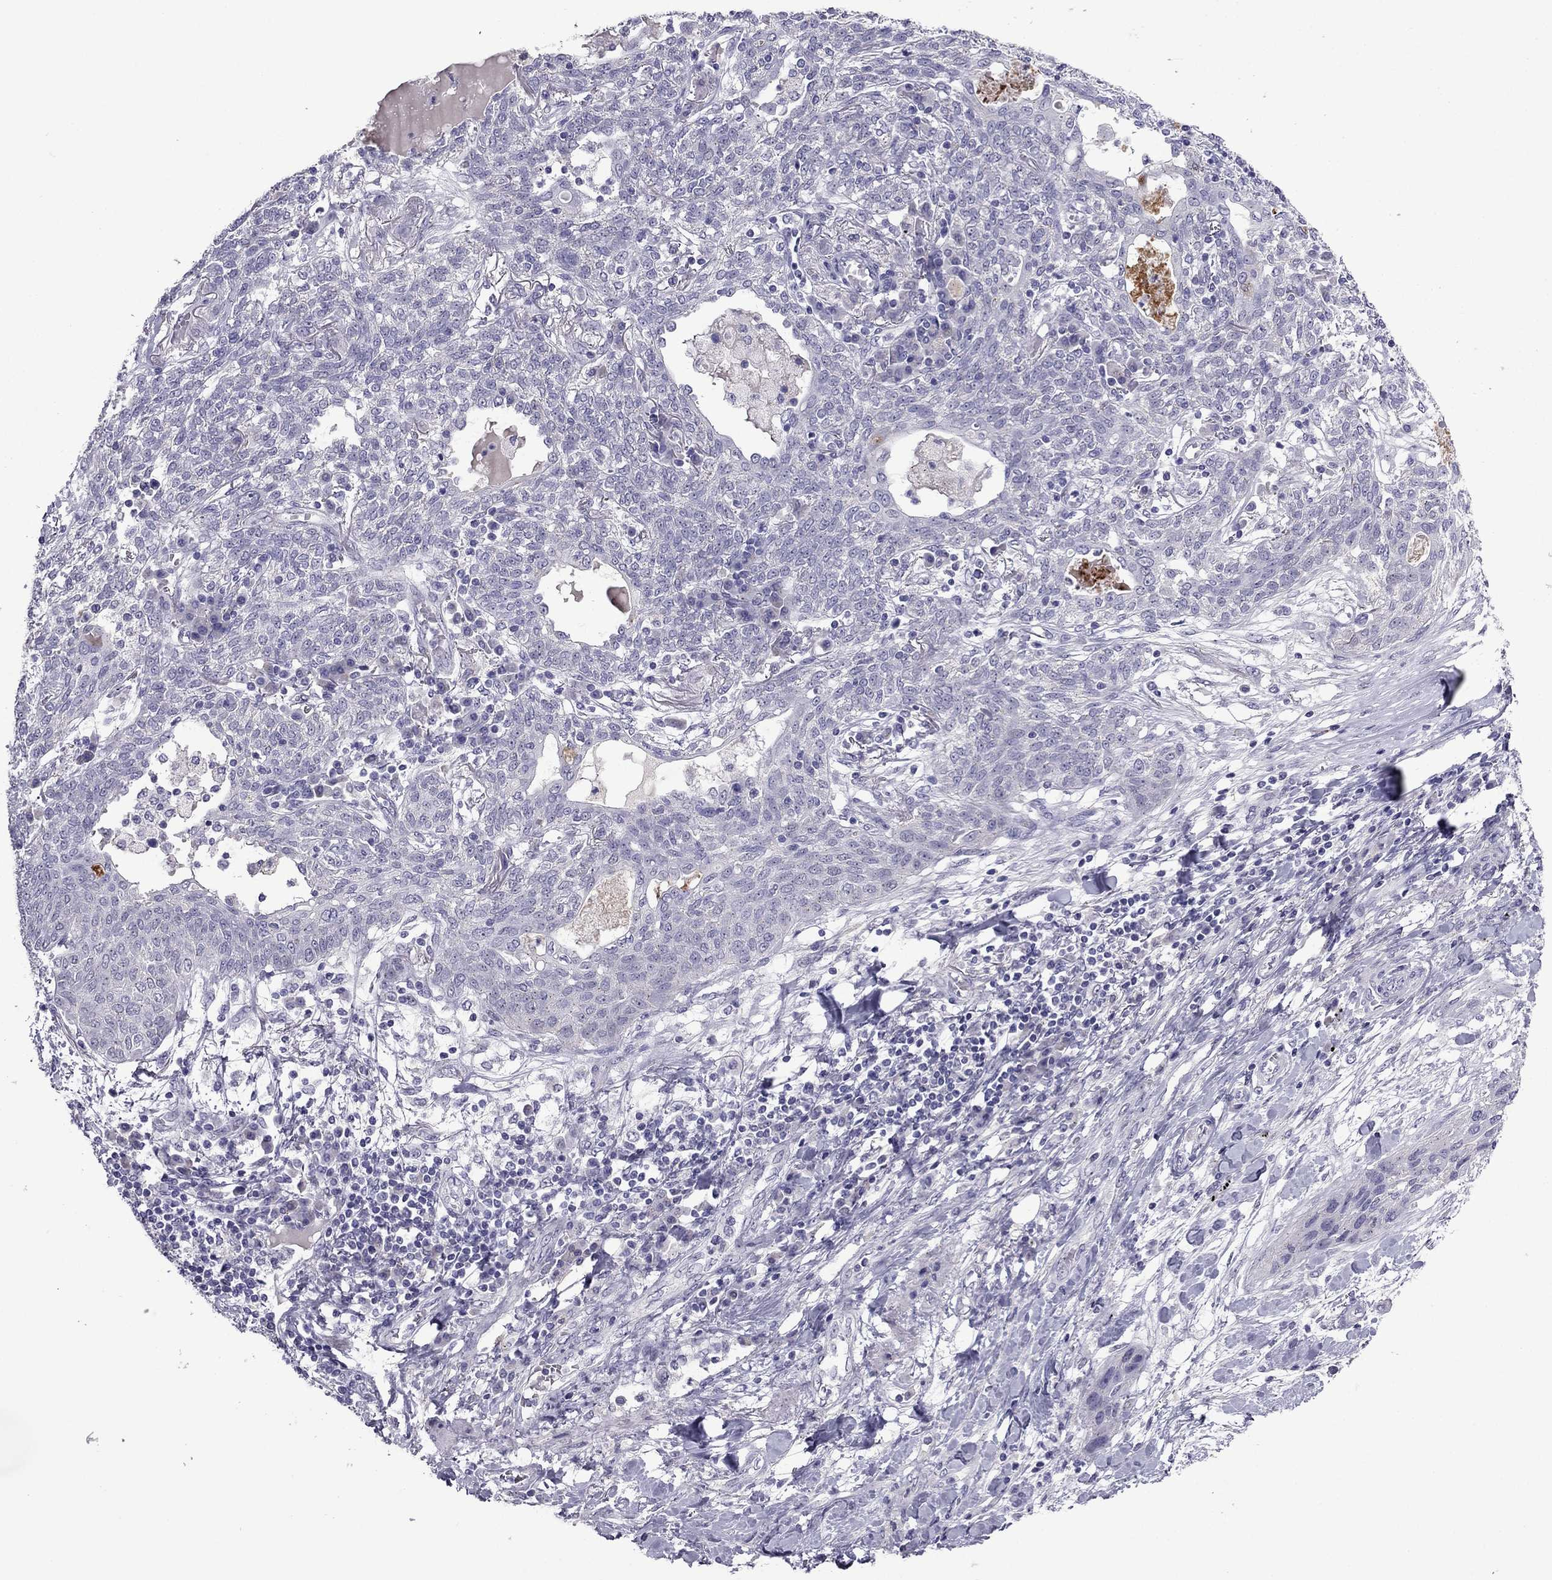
{"staining": {"intensity": "negative", "quantity": "none", "location": "none"}, "tissue": "lung cancer", "cell_type": "Tumor cells", "image_type": "cancer", "snomed": [{"axis": "morphology", "description": "Squamous cell carcinoma, NOS"}, {"axis": "topography", "description": "Lung"}], "caption": "This histopathology image is of lung cancer (squamous cell carcinoma) stained with immunohistochemistry (IHC) to label a protein in brown with the nuclei are counter-stained blue. There is no staining in tumor cells.", "gene": "MYBPH", "patient": {"sex": "female", "age": 70}}